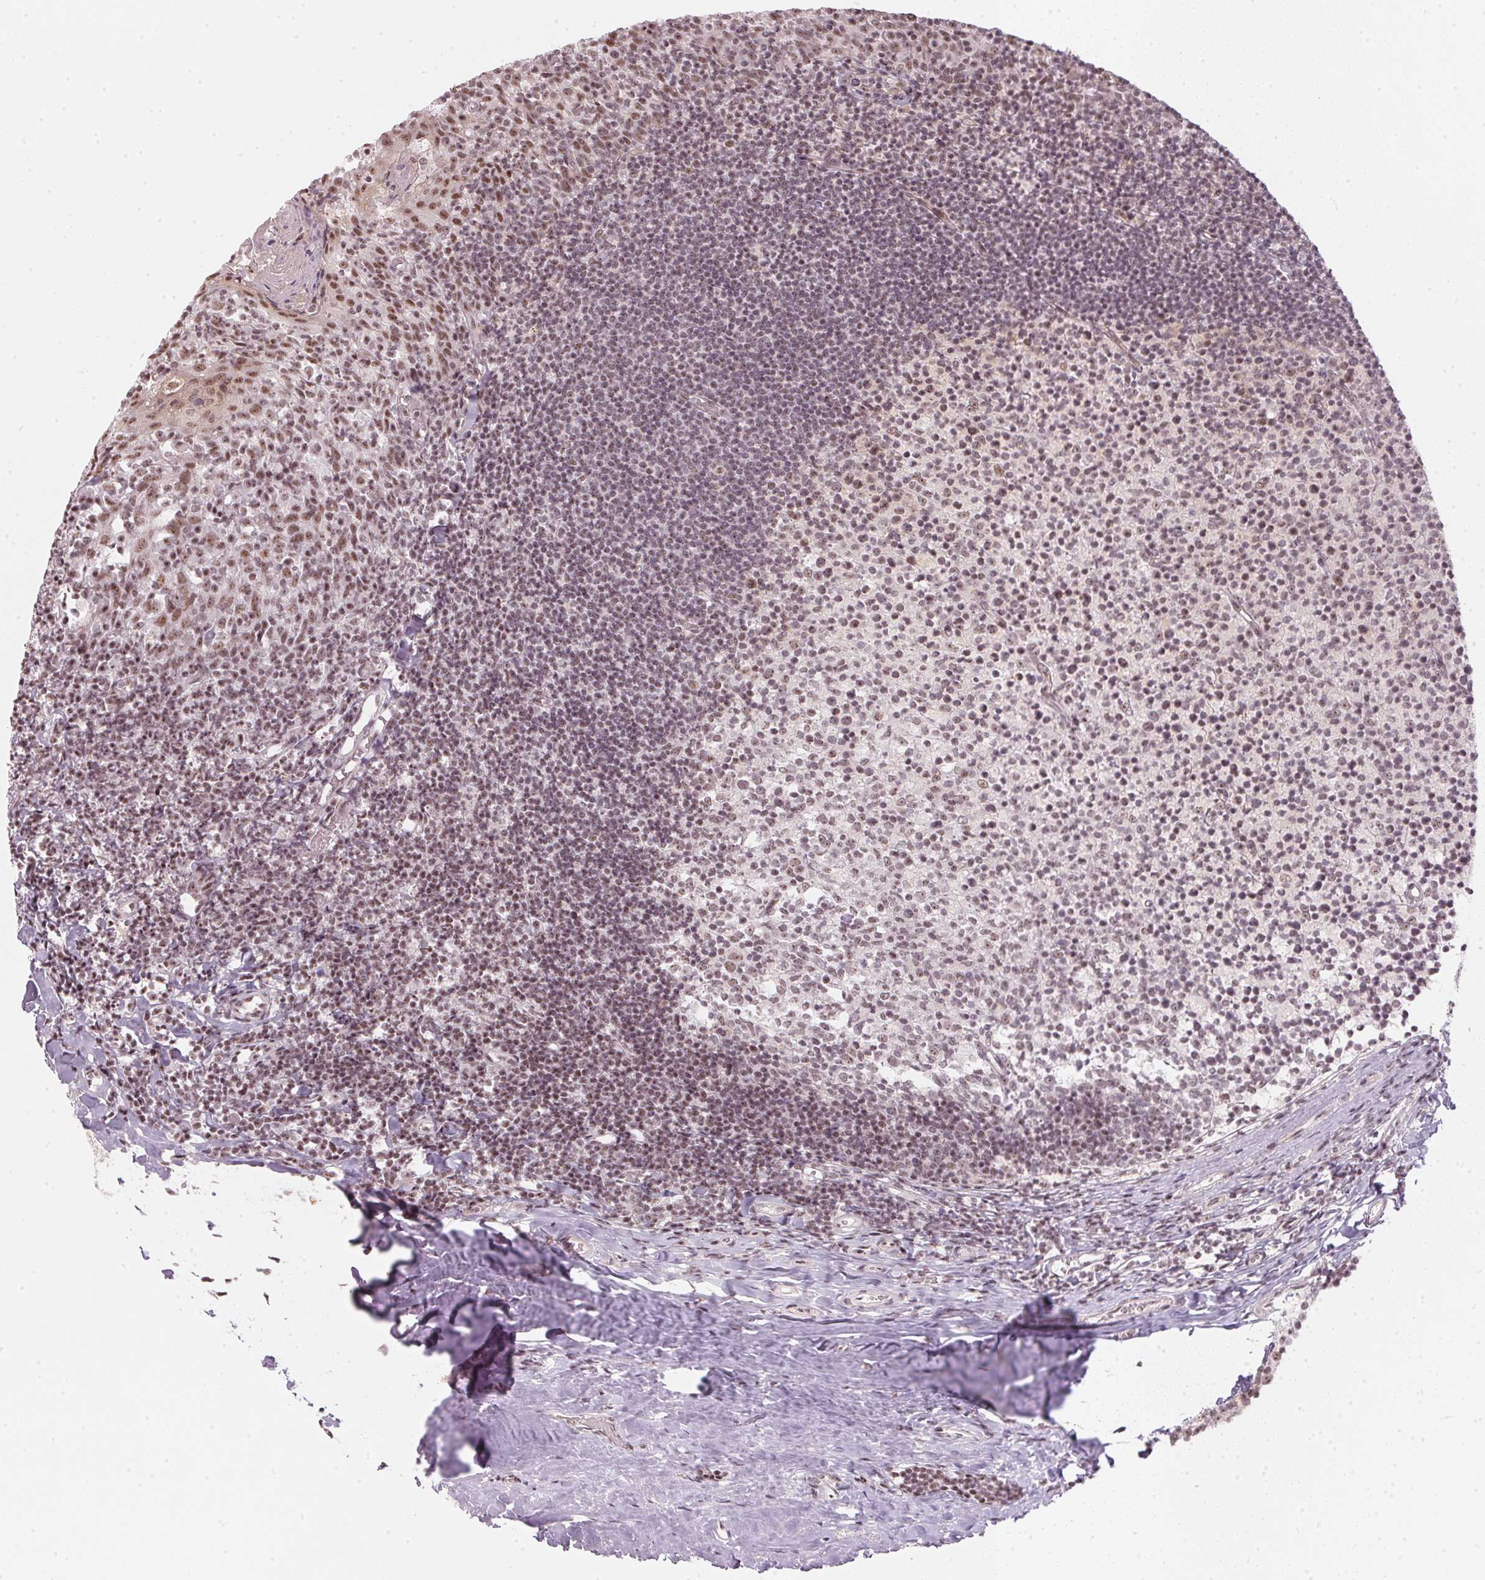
{"staining": {"intensity": "moderate", "quantity": "25%-75%", "location": "nuclear"}, "tissue": "tonsil", "cell_type": "Germinal center cells", "image_type": "normal", "snomed": [{"axis": "morphology", "description": "Normal tissue, NOS"}, {"axis": "topography", "description": "Tonsil"}], "caption": "Tonsil stained with immunohistochemistry shows moderate nuclear expression in approximately 25%-75% of germinal center cells. The protein of interest is shown in brown color, while the nuclei are stained blue.", "gene": "KAT6A", "patient": {"sex": "female", "age": 10}}